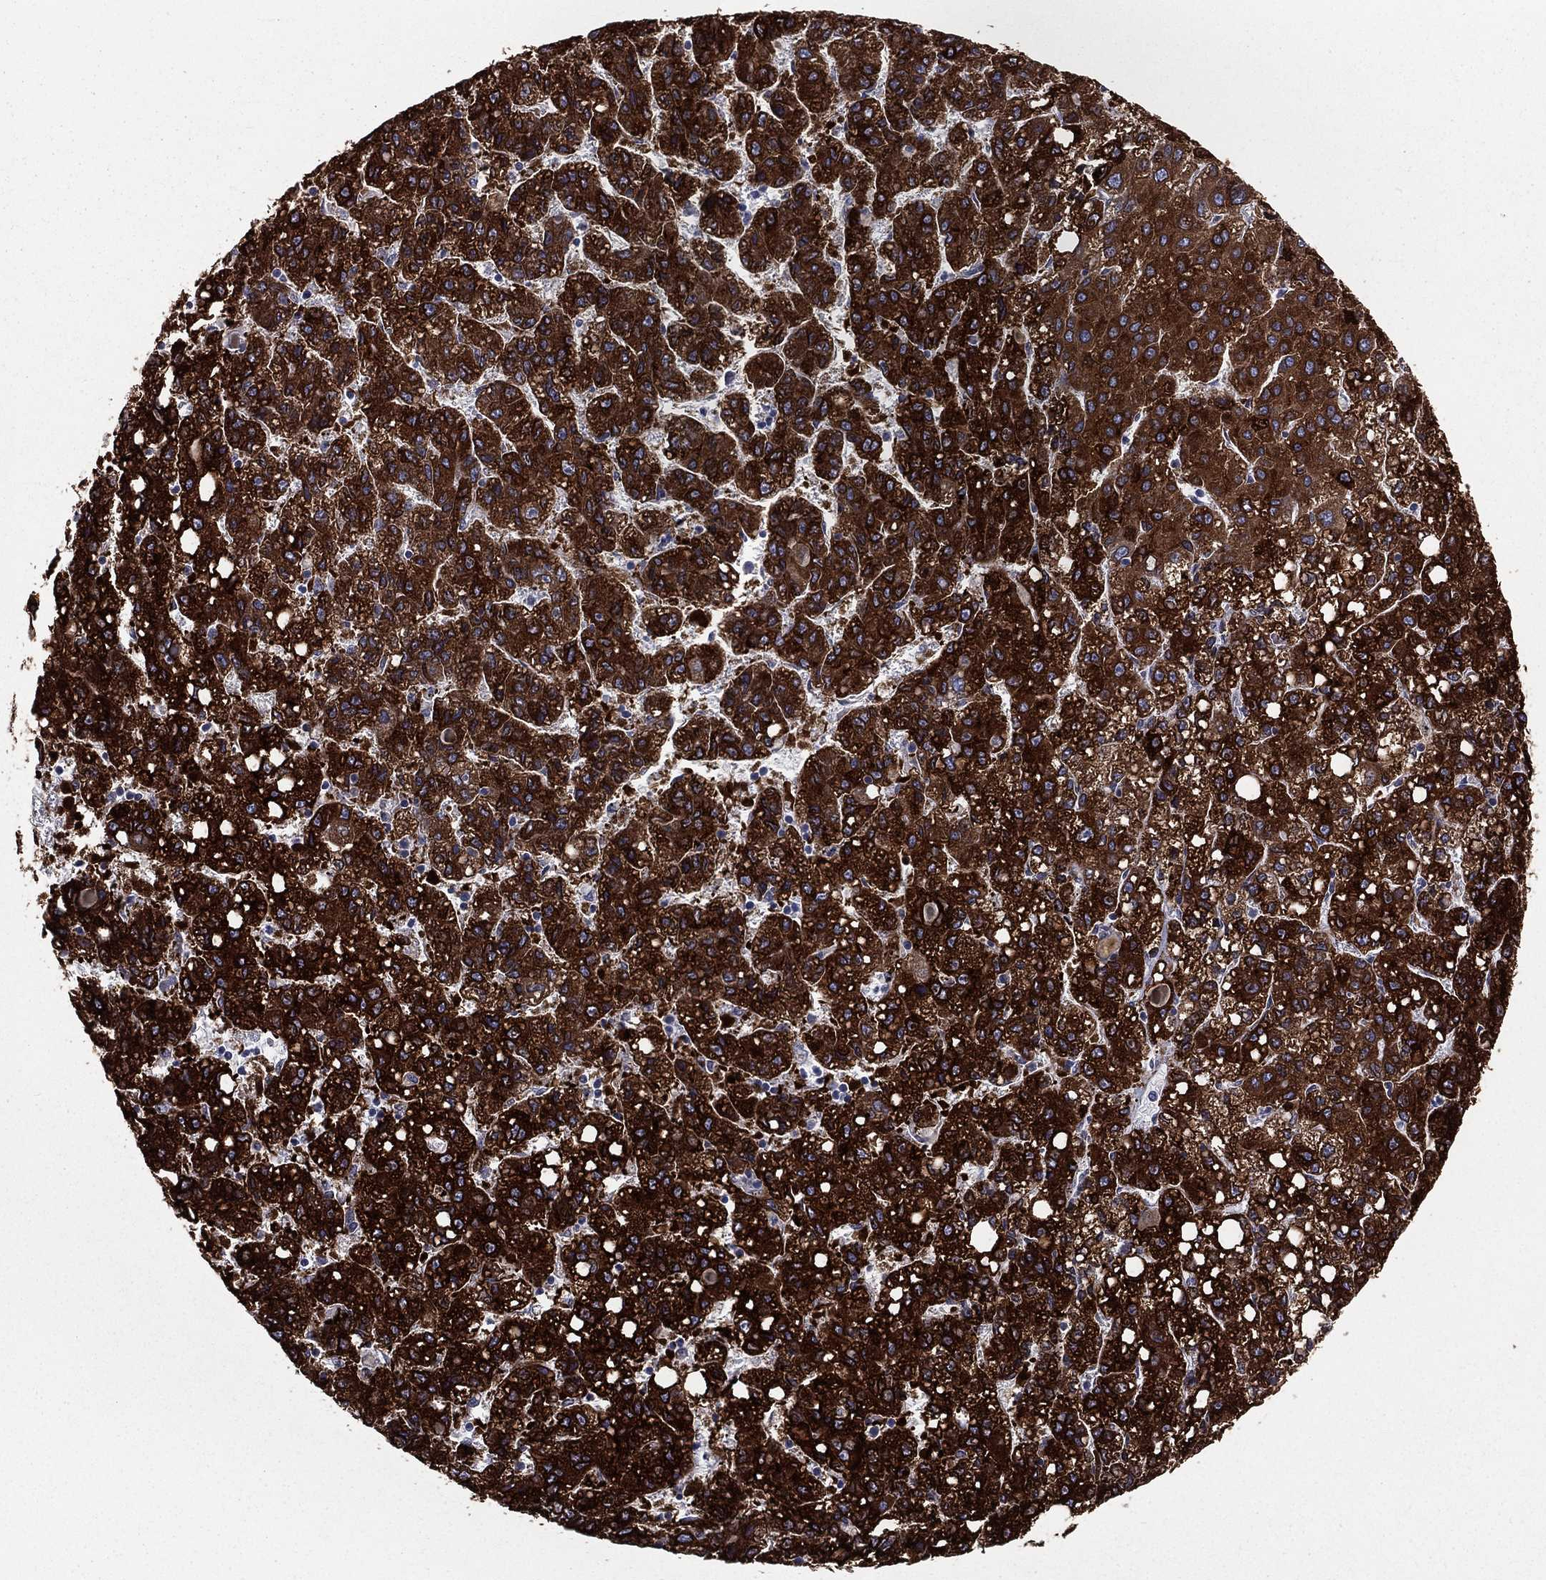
{"staining": {"intensity": "strong", "quantity": ">75%", "location": "cytoplasmic/membranous"}, "tissue": "liver cancer", "cell_type": "Tumor cells", "image_type": "cancer", "snomed": [{"axis": "morphology", "description": "Carcinoma, Hepatocellular, NOS"}, {"axis": "topography", "description": "Liver"}], "caption": "Brown immunohistochemical staining in human liver cancer (hepatocellular carcinoma) displays strong cytoplasmic/membranous staining in approximately >75% of tumor cells. (DAB (3,3'-diaminobenzidine) IHC, brown staining for protein, blue staining for nuclei).", "gene": "PGRMC1", "patient": {"sex": "female", "age": 82}}